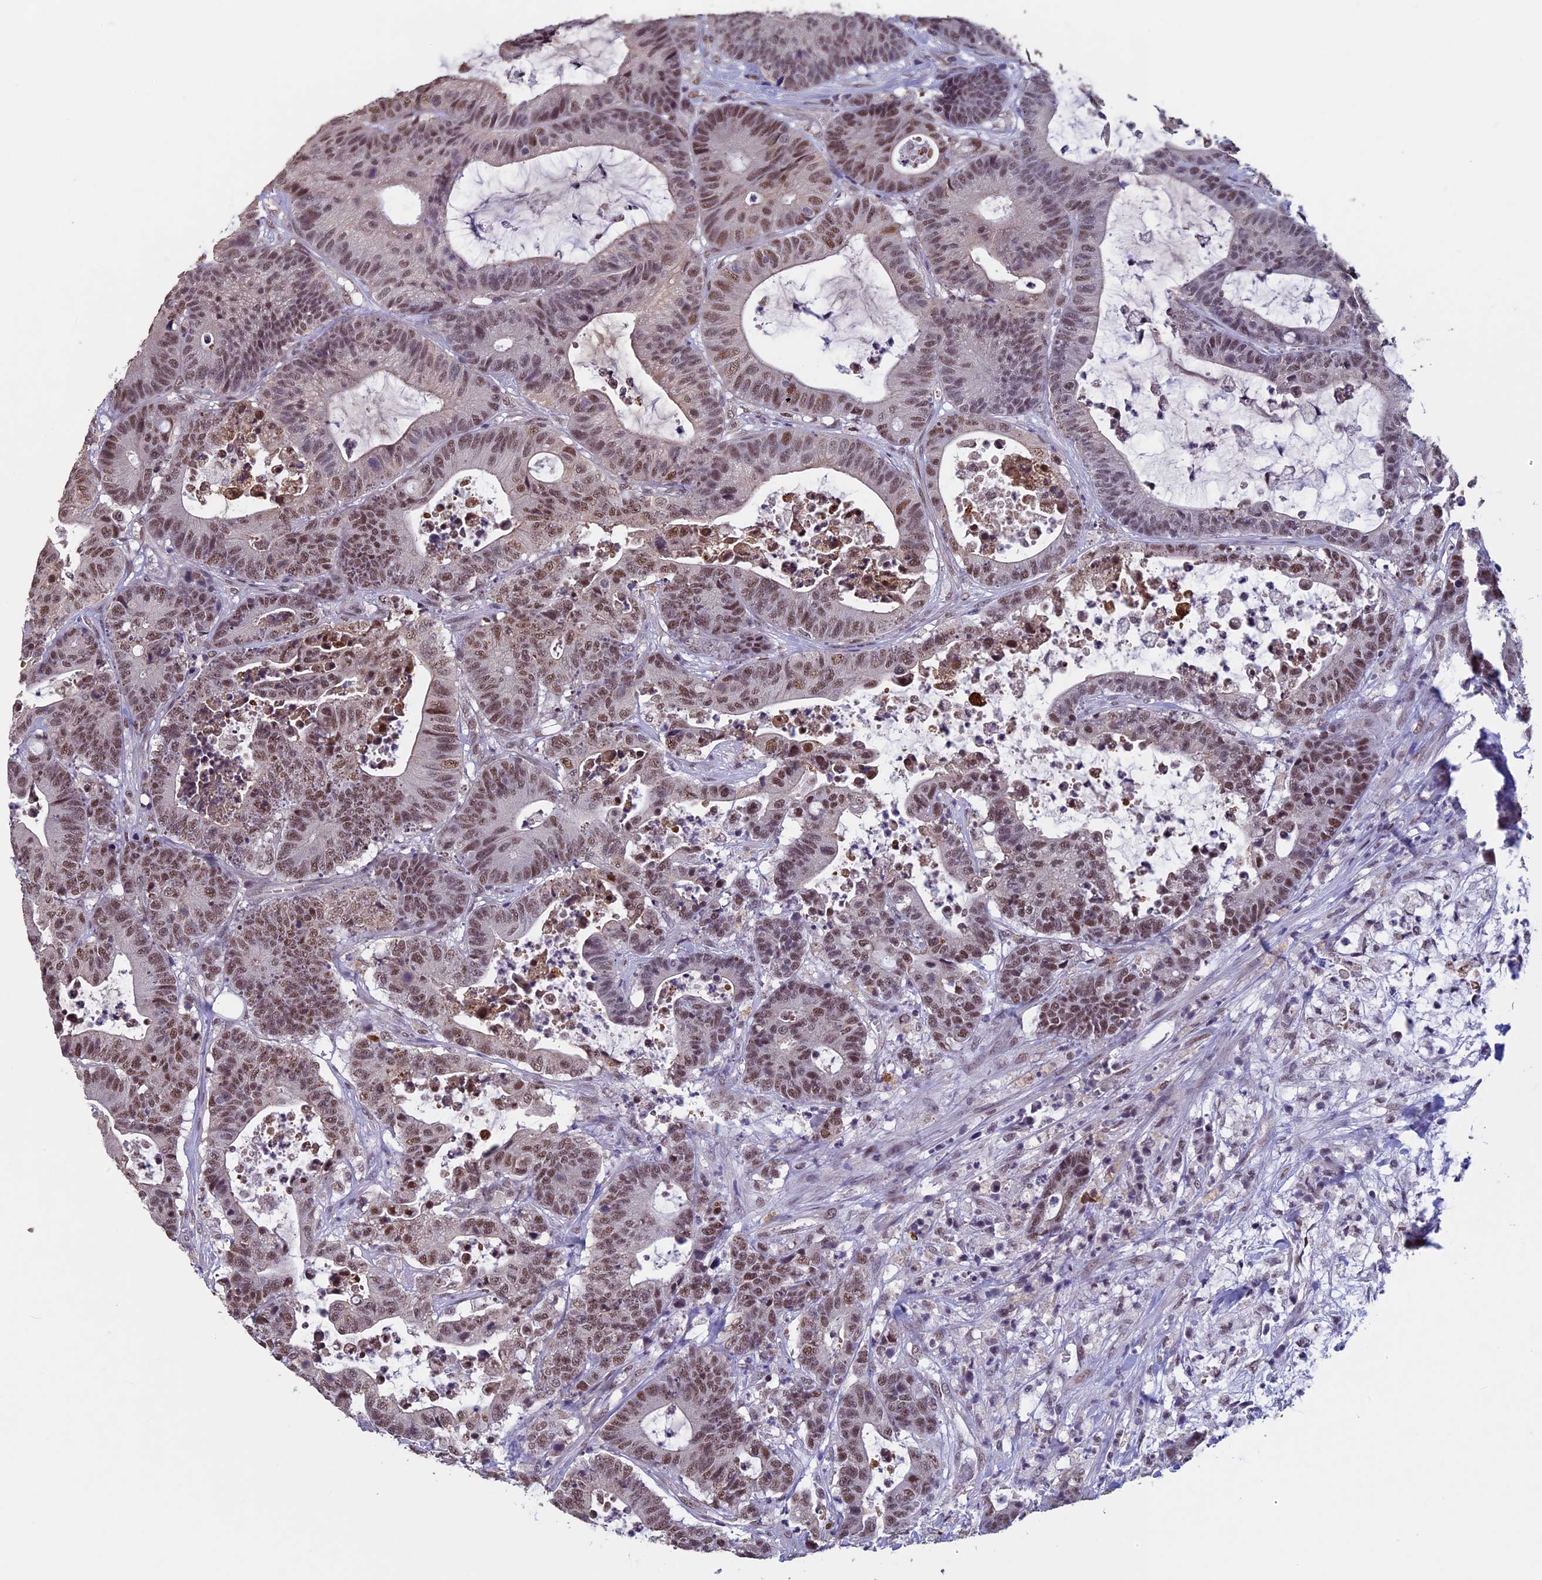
{"staining": {"intensity": "moderate", "quantity": ">75%", "location": "nuclear"}, "tissue": "colorectal cancer", "cell_type": "Tumor cells", "image_type": "cancer", "snomed": [{"axis": "morphology", "description": "Adenocarcinoma, NOS"}, {"axis": "topography", "description": "Colon"}], "caption": "Tumor cells display medium levels of moderate nuclear expression in approximately >75% of cells in colorectal cancer (adenocarcinoma). (Brightfield microscopy of DAB IHC at high magnification).", "gene": "RNF40", "patient": {"sex": "female", "age": 84}}